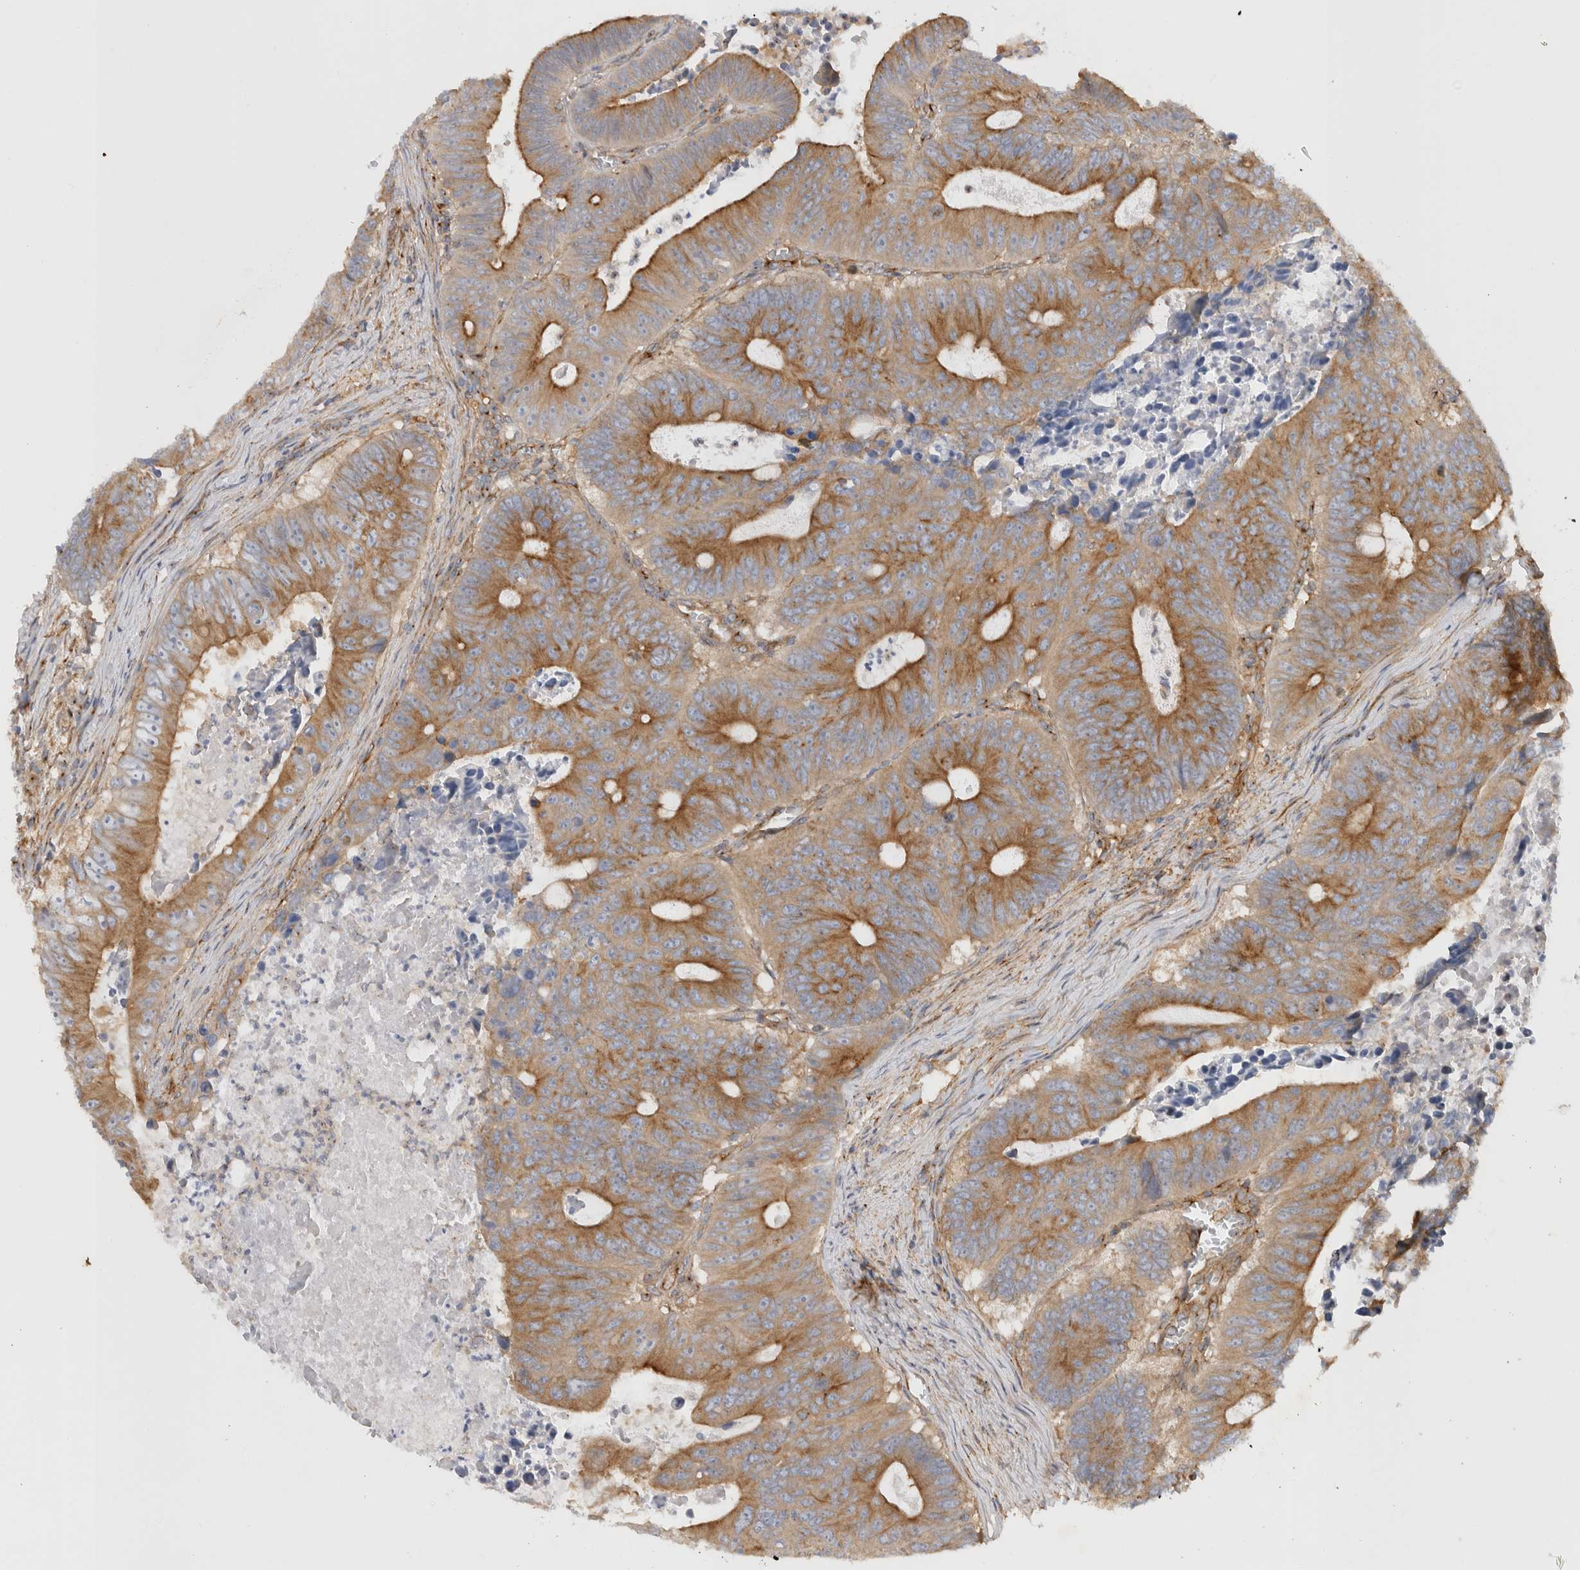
{"staining": {"intensity": "moderate", "quantity": ">75%", "location": "cytoplasmic/membranous"}, "tissue": "colorectal cancer", "cell_type": "Tumor cells", "image_type": "cancer", "snomed": [{"axis": "morphology", "description": "Adenocarcinoma, NOS"}, {"axis": "topography", "description": "Colon"}], "caption": "The photomicrograph exhibits a brown stain indicating the presence of a protein in the cytoplasmic/membranous of tumor cells in colorectal adenocarcinoma. (IHC, brightfield microscopy, high magnification).", "gene": "GPR150", "patient": {"sex": "male", "age": 87}}